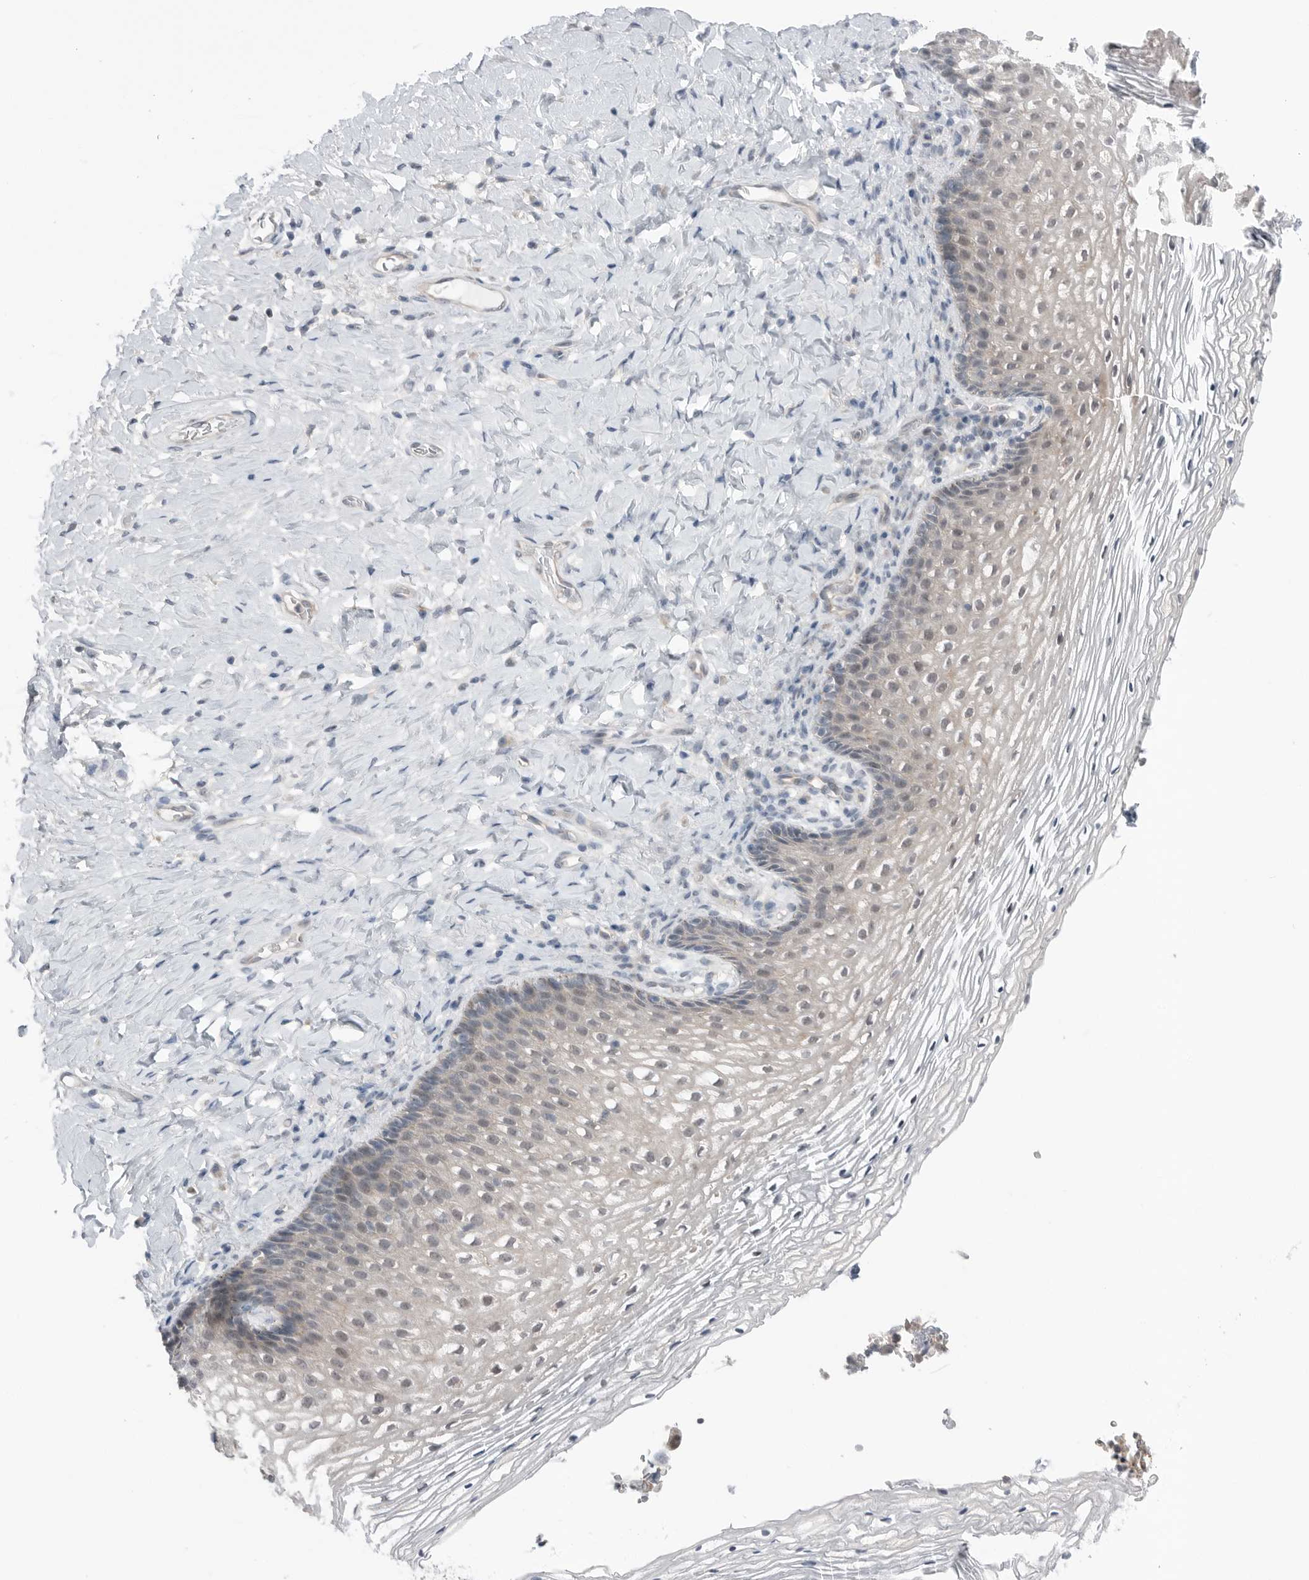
{"staining": {"intensity": "weak", "quantity": "<25%", "location": "cytoplasmic/membranous,nuclear"}, "tissue": "vagina", "cell_type": "Squamous epithelial cells", "image_type": "normal", "snomed": [{"axis": "morphology", "description": "Normal tissue, NOS"}, {"axis": "topography", "description": "Vagina"}], "caption": "Immunohistochemistry (IHC) image of benign human vagina stained for a protein (brown), which exhibits no staining in squamous epithelial cells.", "gene": "NTAQ1", "patient": {"sex": "female", "age": 60}}